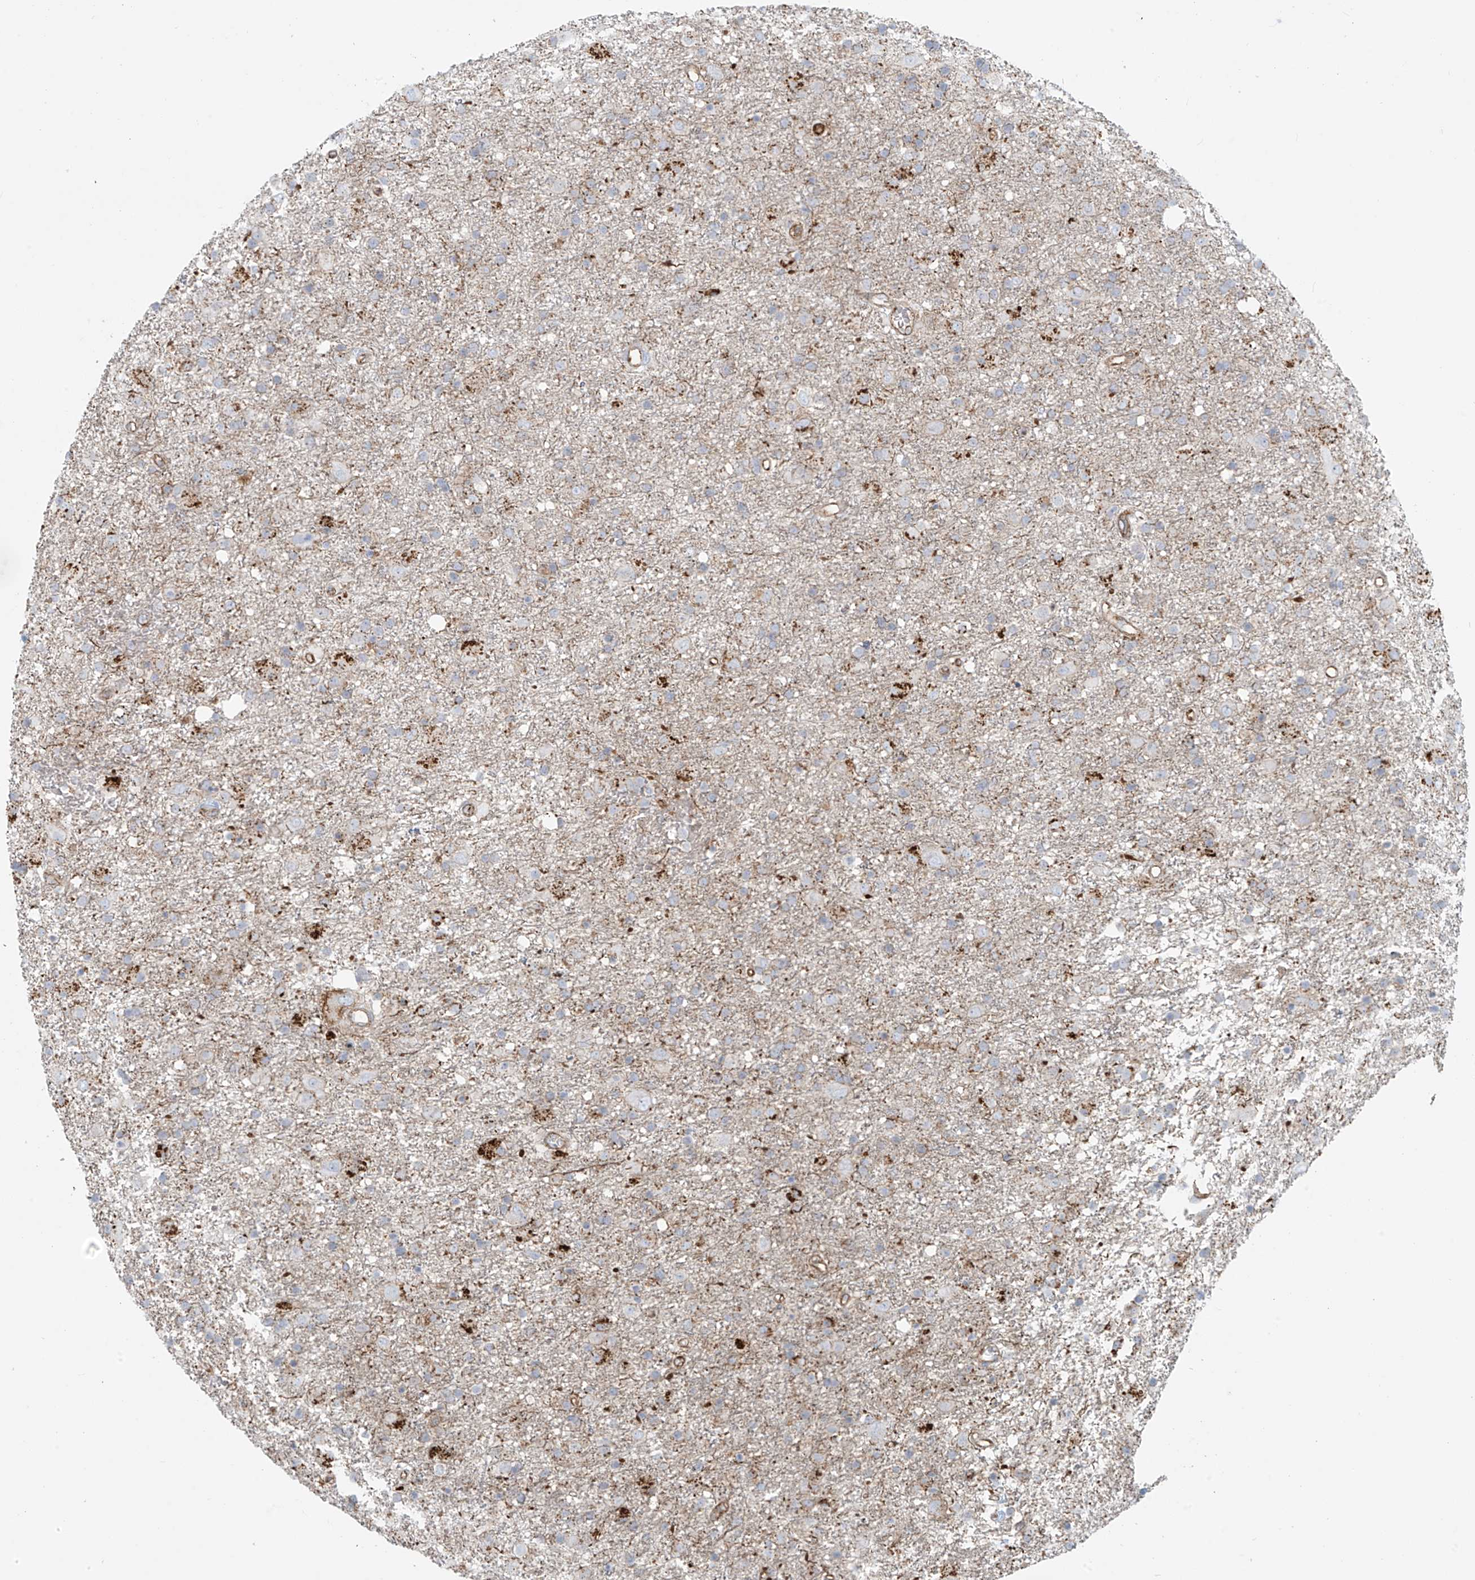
{"staining": {"intensity": "negative", "quantity": "none", "location": "none"}, "tissue": "glioma", "cell_type": "Tumor cells", "image_type": "cancer", "snomed": [{"axis": "morphology", "description": "Glioma, malignant, Low grade"}, {"axis": "topography", "description": "Brain"}], "caption": "This histopathology image is of glioma stained with IHC to label a protein in brown with the nuclei are counter-stained blue. There is no expression in tumor cells.", "gene": "LZTS3", "patient": {"sex": "male", "age": 65}}